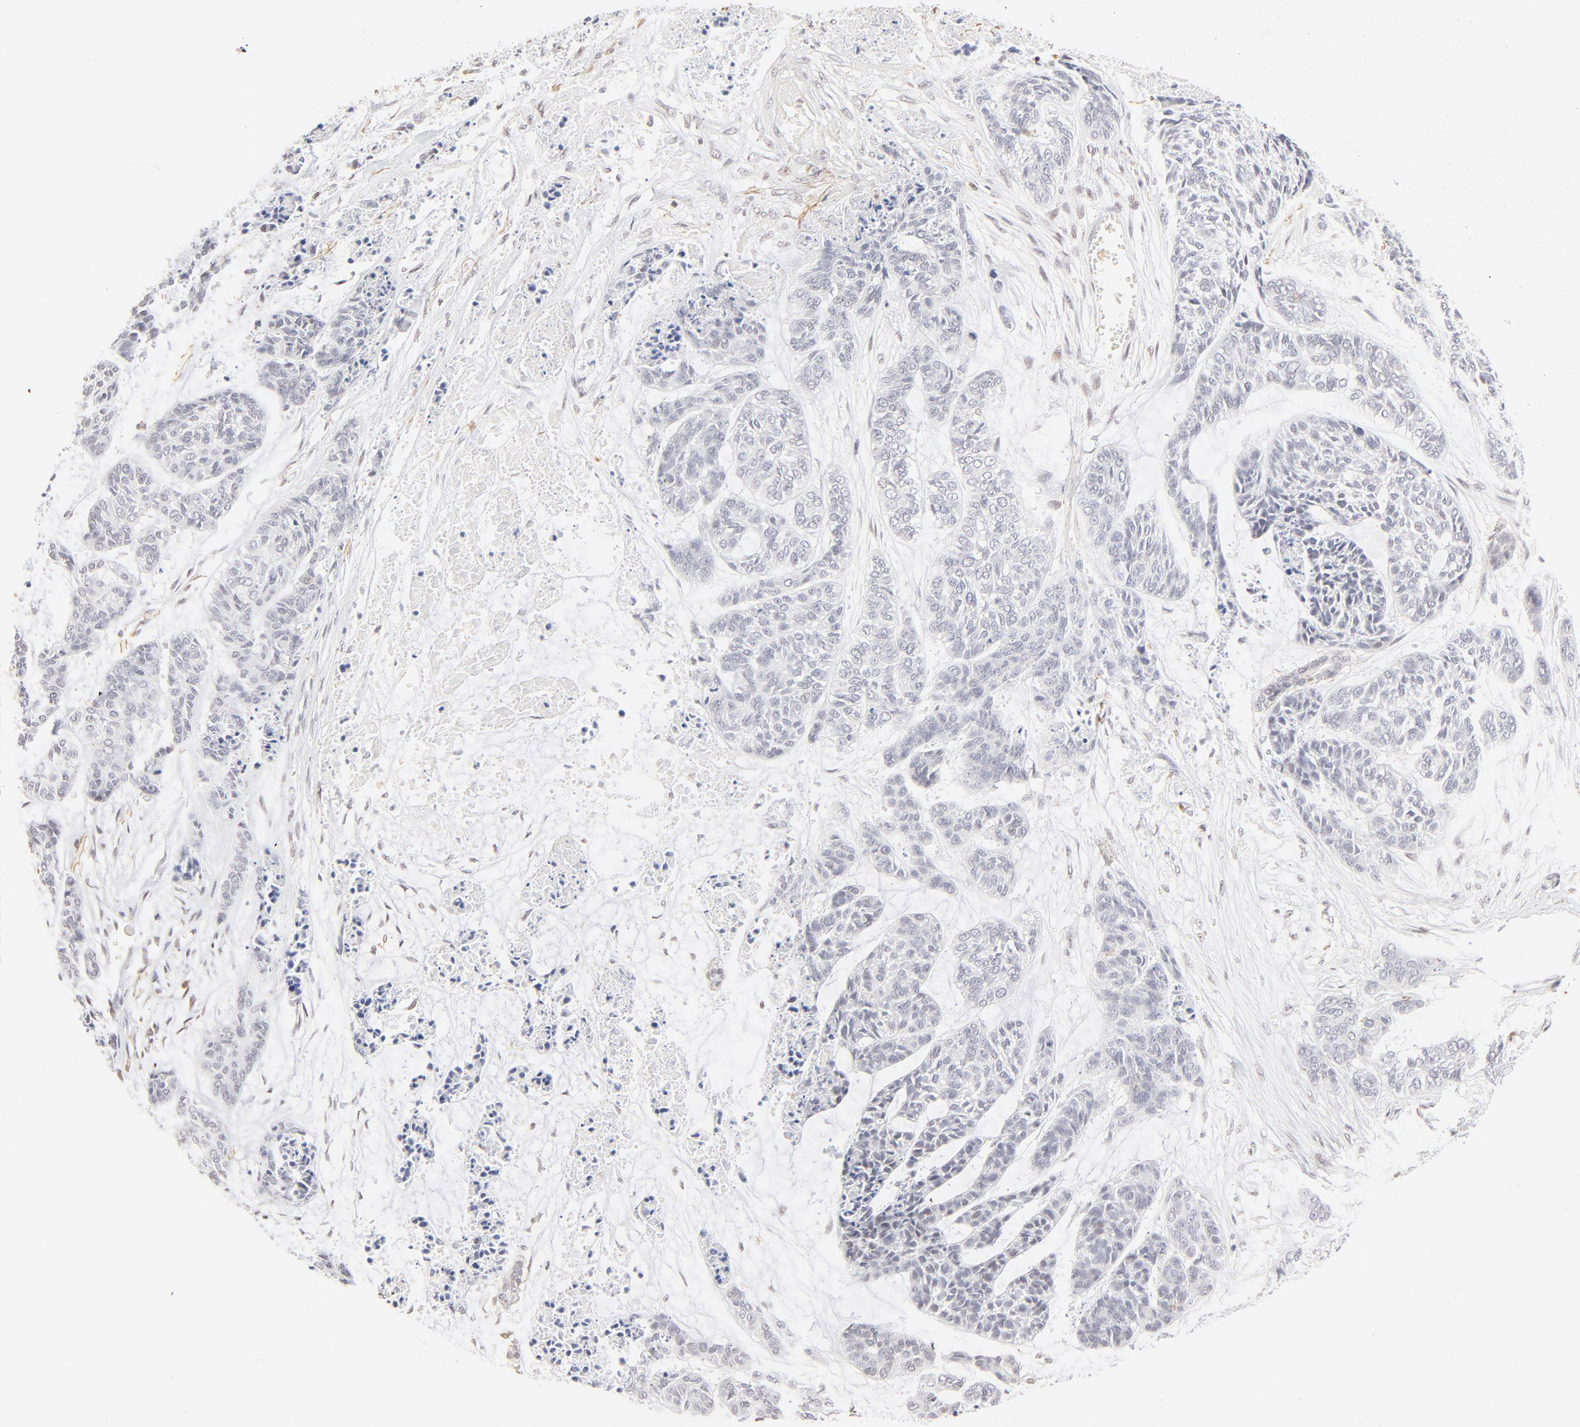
{"staining": {"intensity": "negative", "quantity": "none", "location": "none"}, "tissue": "skin cancer", "cell_type": "Tumor cells", "image_type": "cancer", "snomed": [{"axis": "morphology", "description": "Basal cell carcinoma"}, {"axis": "topography", "description": "Skin"}], "caption": "Protein analysis of skin cancer (basal cell carcinoma) exhibits no significant positivity in tumor cells. (Immunohistochemistry (ihc), brightfield microscopy, high magnification).", "gene": "PBX1", "patient": {"sex": "female", "age": 64}}